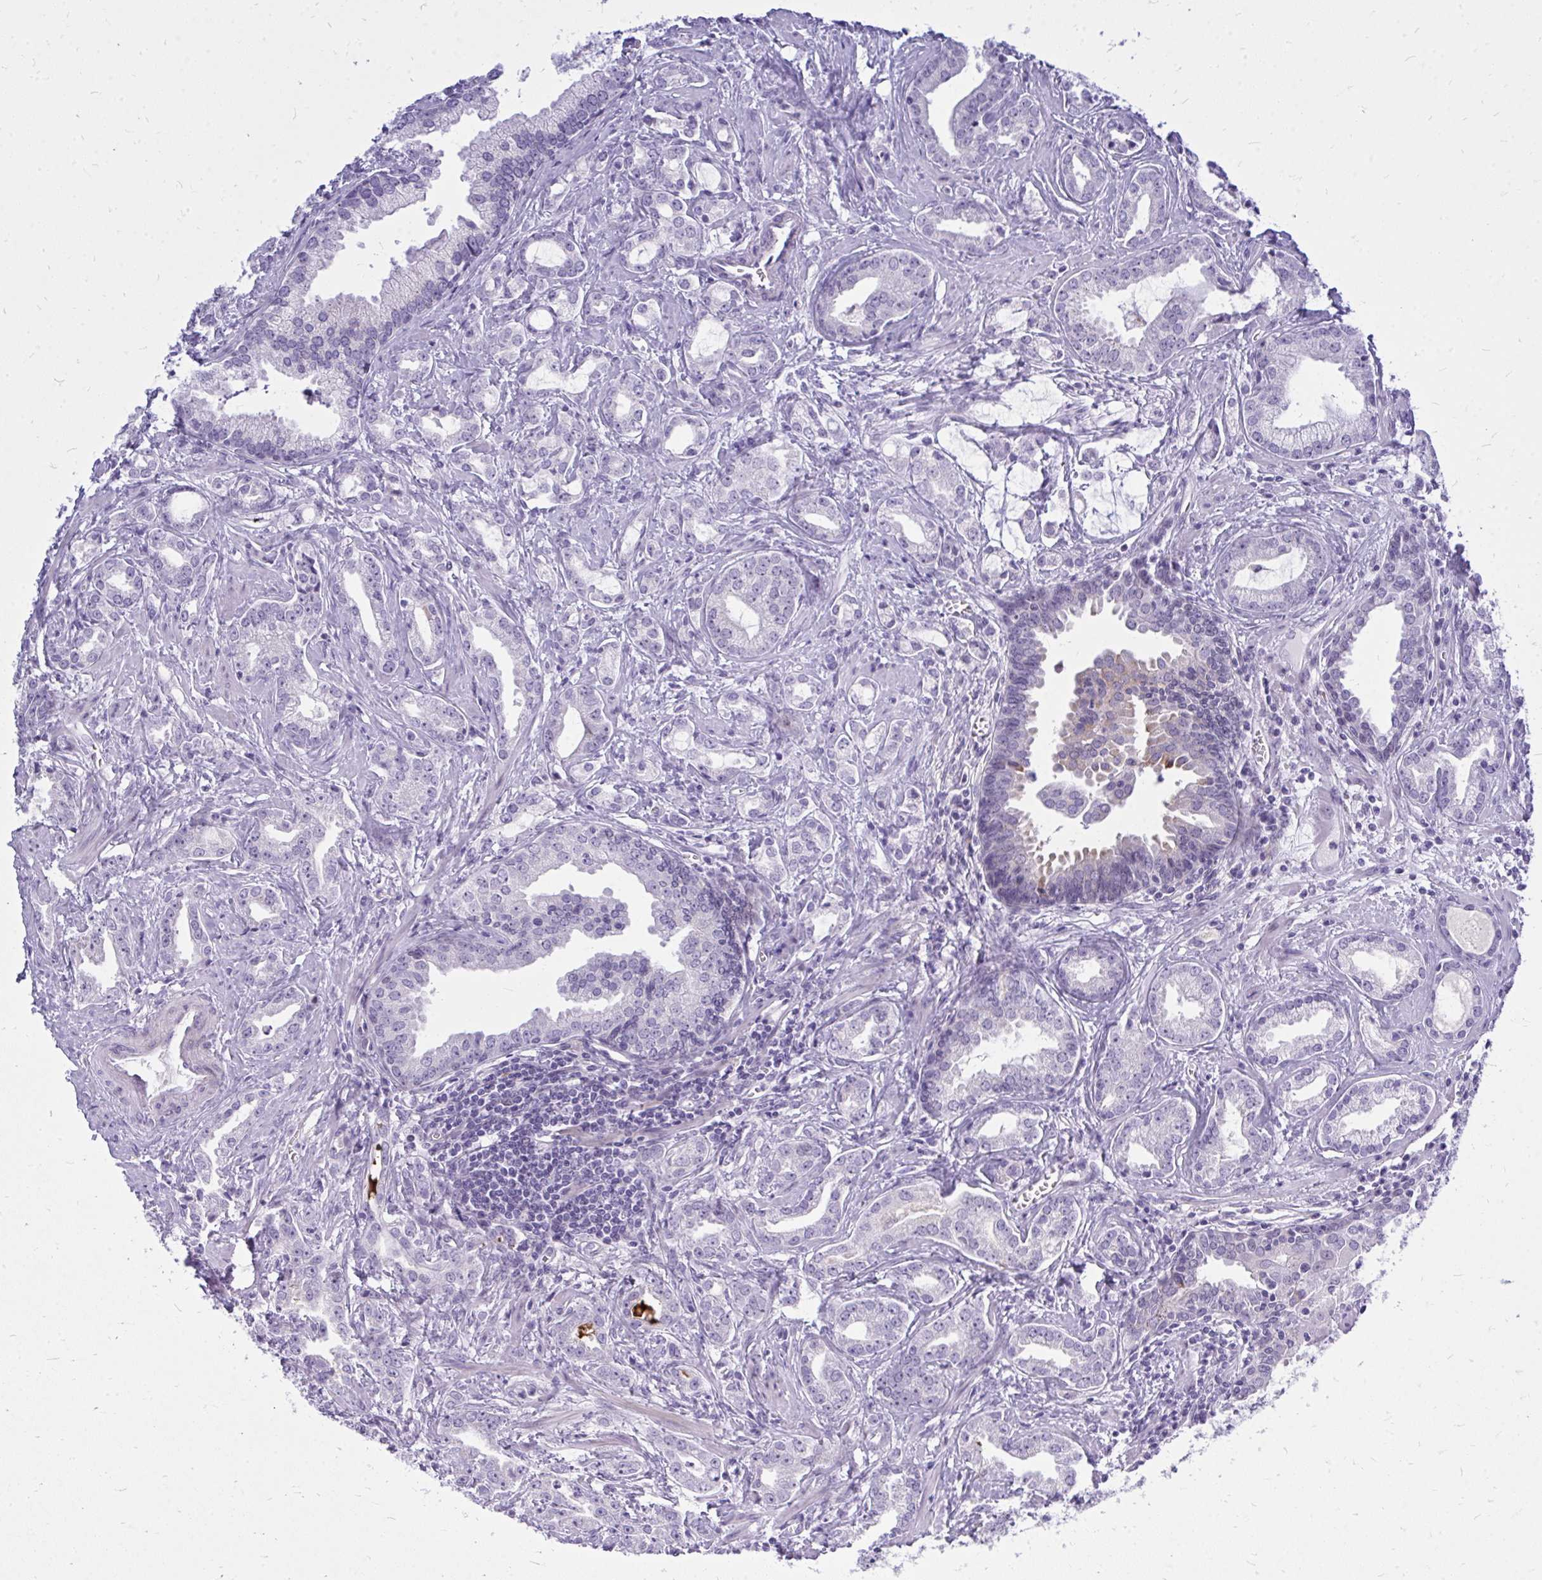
{"staining": {"intensity": "negative", "quantity": "none", "location": "none"}, "tissue": "prostate cancer", "cell_type": "Tumor cells", "image_type": "cancer", "snomed": [{"axis": "morphology", "description": "Adenocarcinoma, Medium grade"}, {"axis": "topography", "description": "Prostate"}], "caption": "The histopathology image exhibits no significant positivity in tumor cells of prostate cancer.", "gene": "ZSCAN25", "patient": {"sex": "male", "age": 57}}